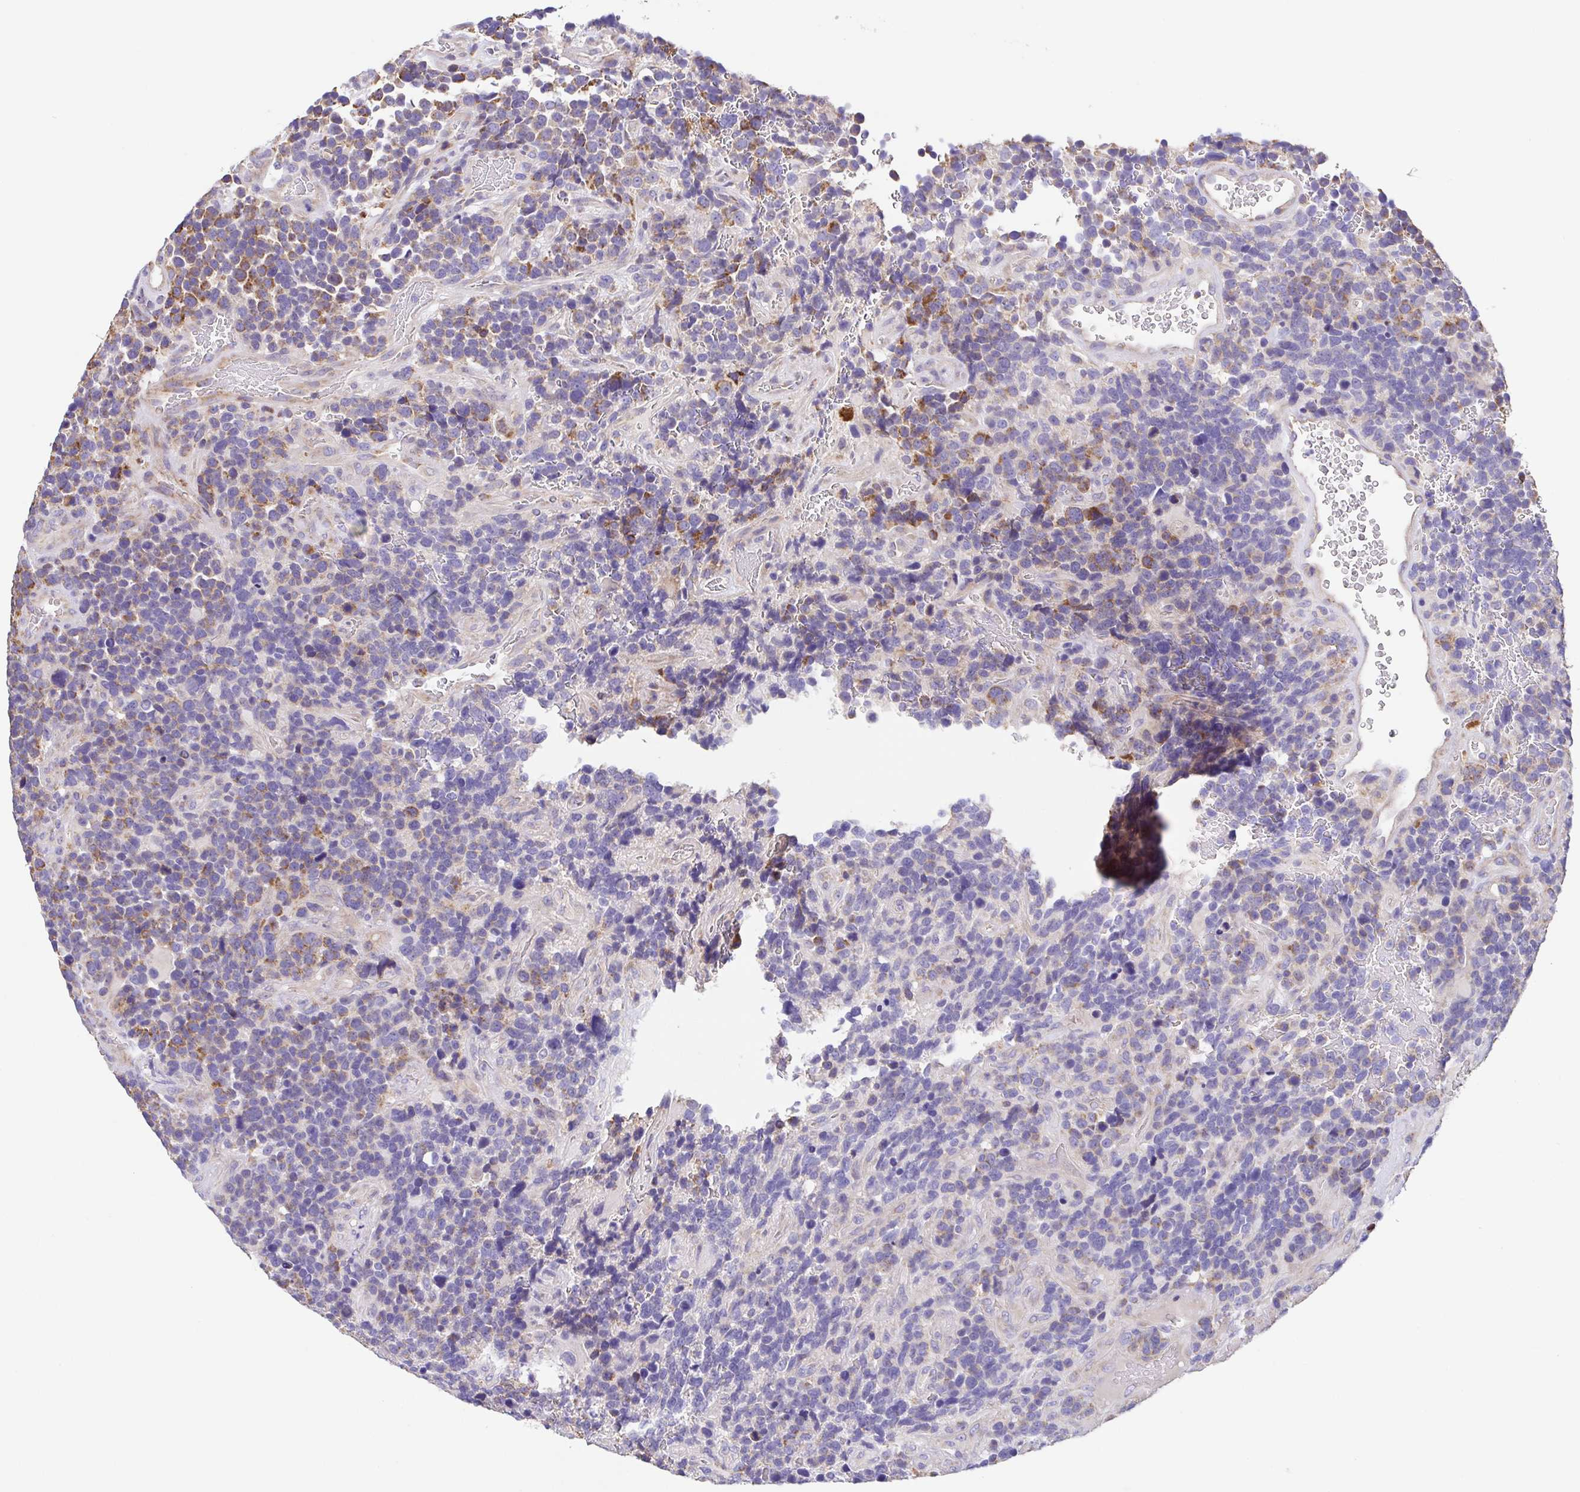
{"staining": {"intensity": "moderate", "quantity": "25%-75%", "location": "cytoplasmic/membranous"}, "tissue": "glioma", "cell_type": "Tumor cells", "image_type": "cancer", "snomed": [{"axis": "morphology", "description": "Glioma, malignant, High grade"}, {"axis": "topography", "description": "Brain"}], "caption": "This micrograph demonstrates immunohistochemistry staining of human glioma, with medium moderate cytoplasmic/membranous positivity in about 25%-75% of tumor cells.", "gene": "GINM1", "patient": {"sex": "male", "age": 33}}